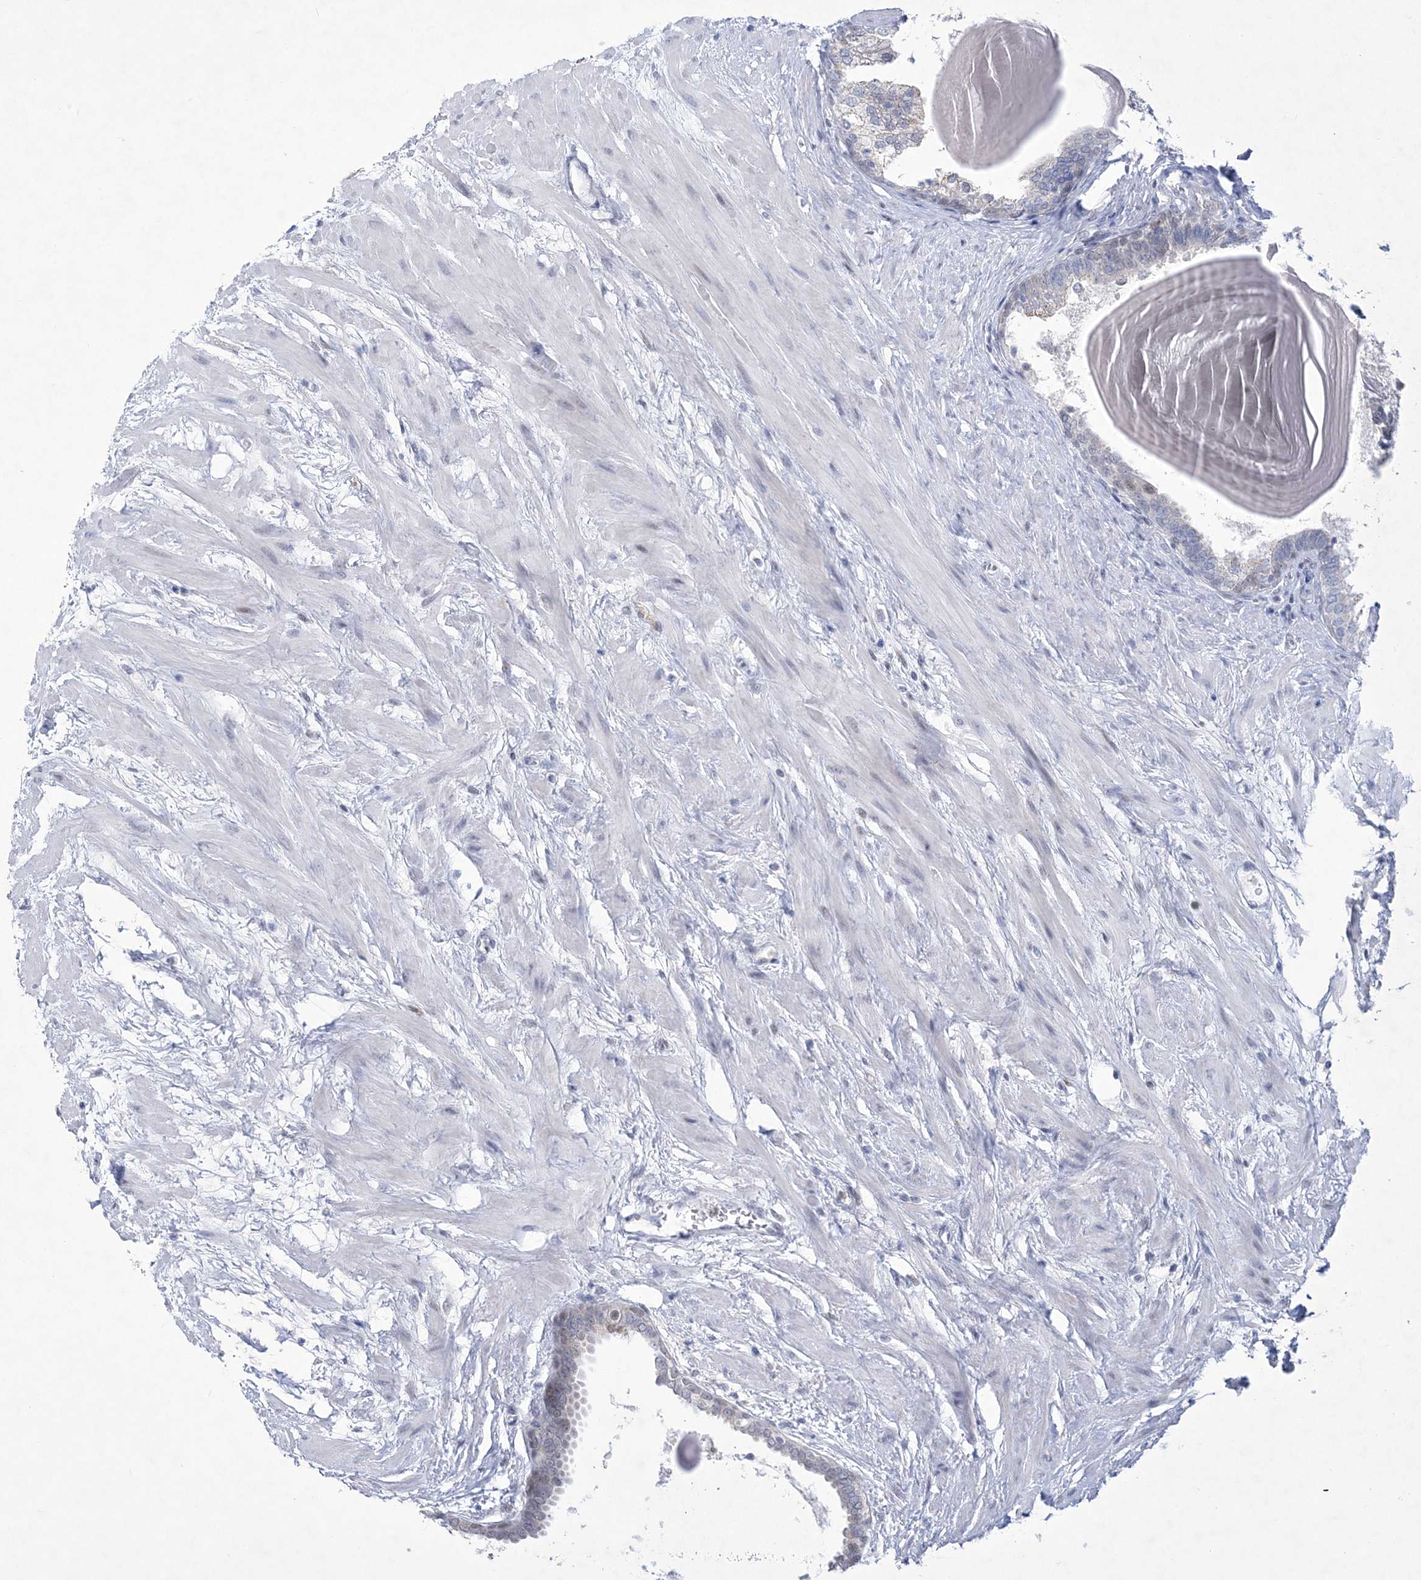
{"staining": {"intensity": "weak", "quantity": "<25%", "location": "cytoplasmic/membranous"}, "tissue": "prostate", "cell_type": "Glandular cells", "image_type": "normal", "snomed": [{"axis": "morphology", "description": "Normal tissue, NOS"}, {"axis": "topography", "description": "Prostate"}], "caption": "Image shows no significant protein staining in glandular cells of unremarkable prostate.", "gene": "WDR27", "patient": {"sex": "male", "age": 48}}